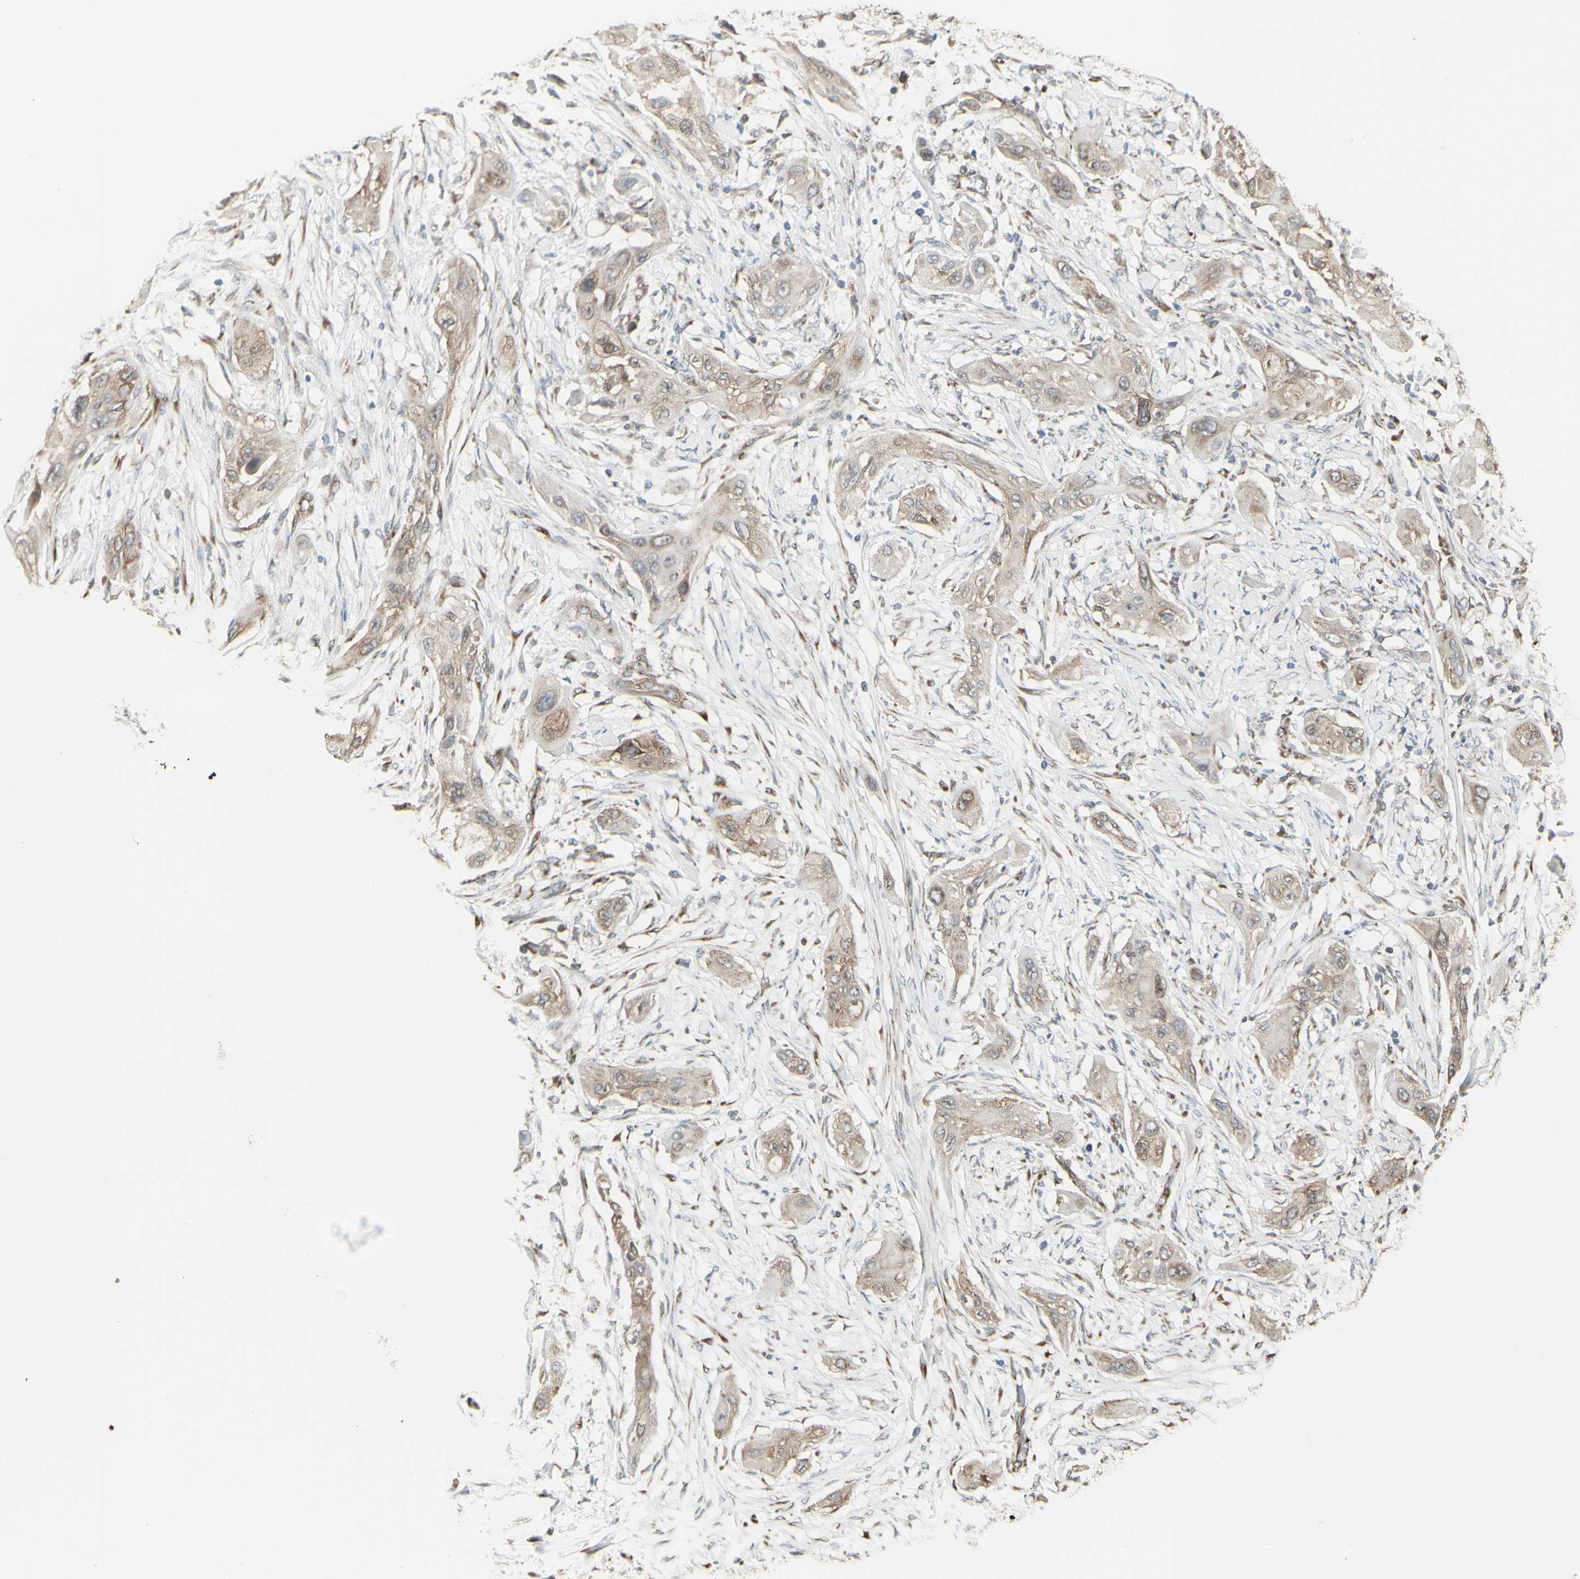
{"staining": {"intensity": "weak", "quantity": ">75%", "location": "cytoplasmic/membranous"}, "tissue": "lung cancer", "cell_type": "Tumor cells", "image_type": "cancer", "snomed": [{"axis": "morphology", "description": "Squamous cell carcinoma, NOS"}, {"axis": "topography", "description": "Lung"}], "caption": "Immunohistochemical staining of human lung squamous cell carcinoma exhibits low levels of weak cytoplasmic/membranous staining in approximately >75% of tumor cells.", "gene": "FKBP3", "patient": {"sex": "female", "age": 47}}